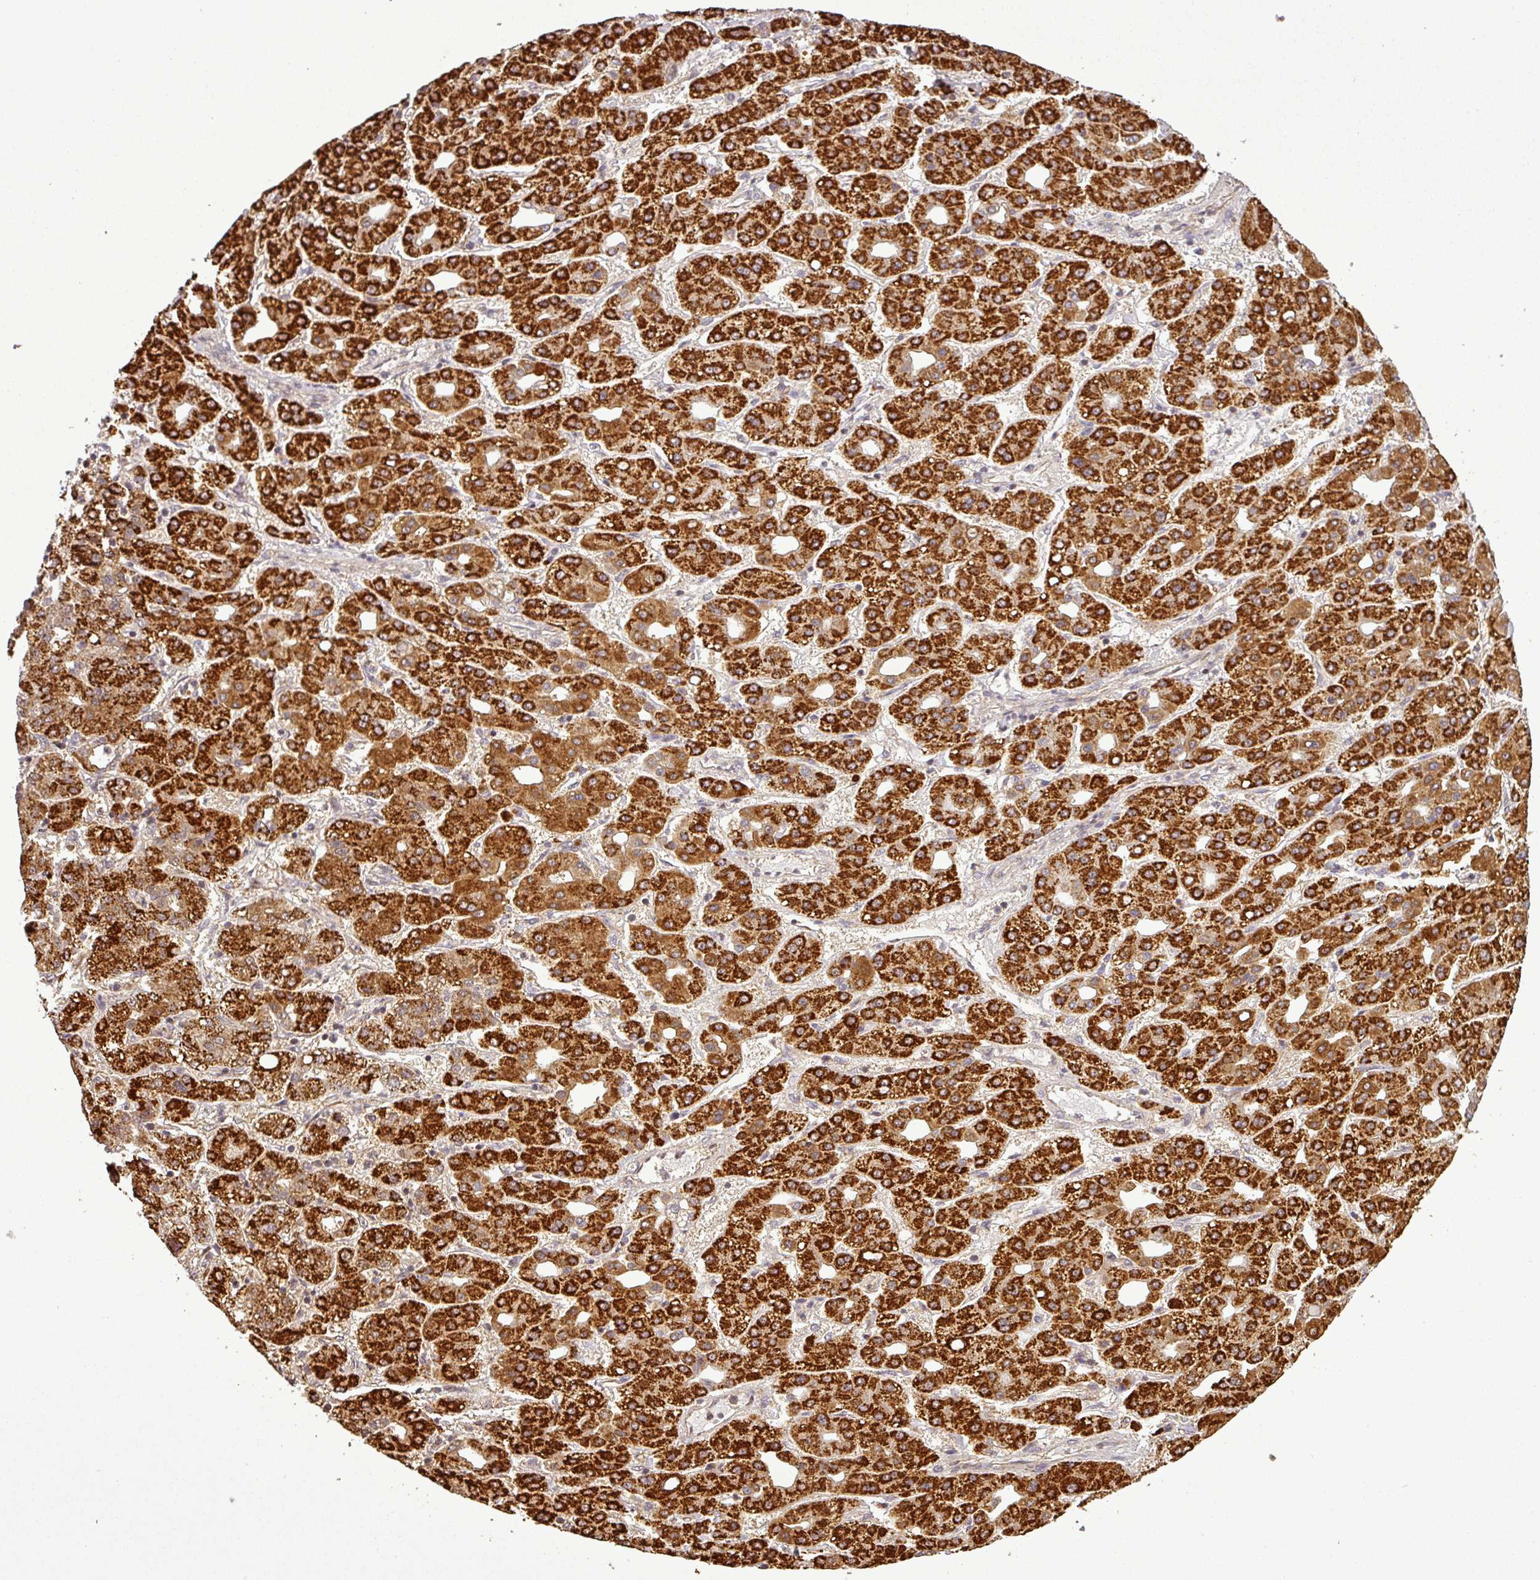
{"staining": {"intensity": "strong", "quantity": ">75%", "location": "cytoplasmic/membranous"}, "tissue": "liver cancer", "cell_type": "Tumor cells", "image_type": "cancer", "snomed": [{"axis": "morphology", "description": "Carcinoma, Hepatocellular, NOS"}, {"axis": "topography", "description": "Liver"}], "caption": "Liver hepatocellular carcinoma tissue demonstrates strong cytoplasmic/membranous expression in approximately >75% of tumor cells", "gene": "FAIM", "patient": {"sex": "male", "age": 65}}